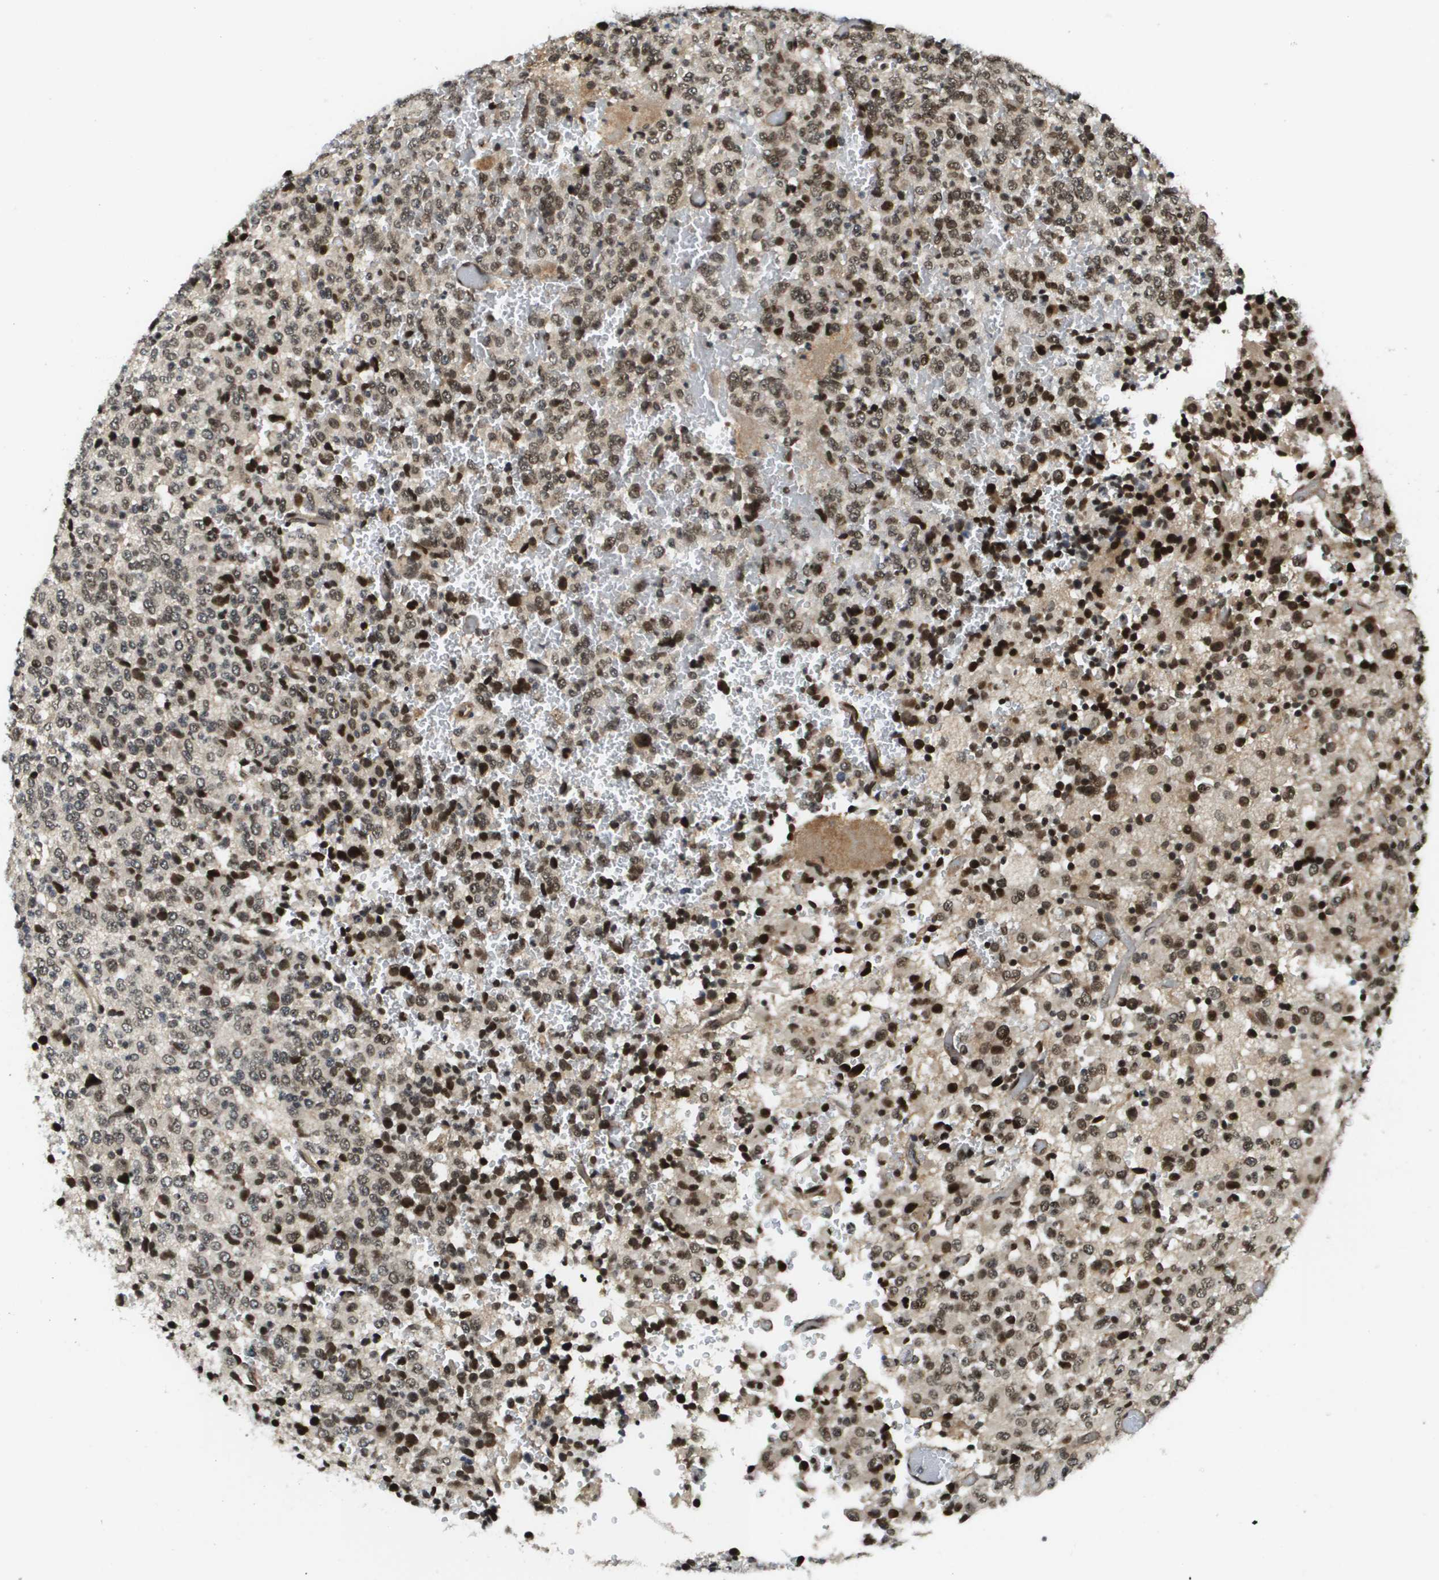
{"staining": {"intensity": "strong", "quantity": ">75%", "location": "nuclear"}, "tissue": "glioma", "cell_type": "Tumor cells", "image_type": "cancer", "snomed": [{"axis": "morphology", "description": "Glioma, malignant, High grade"}, {"axis": "topography", "description": "pancreas cauda"}], "caption": "Glioma was stained to show a protein in brown. There is high levels of strong nuclear expression in approximately >75% of tumor cells.", "gene": "RECQL4", "patient": {"sex": "male", "age": 60}}